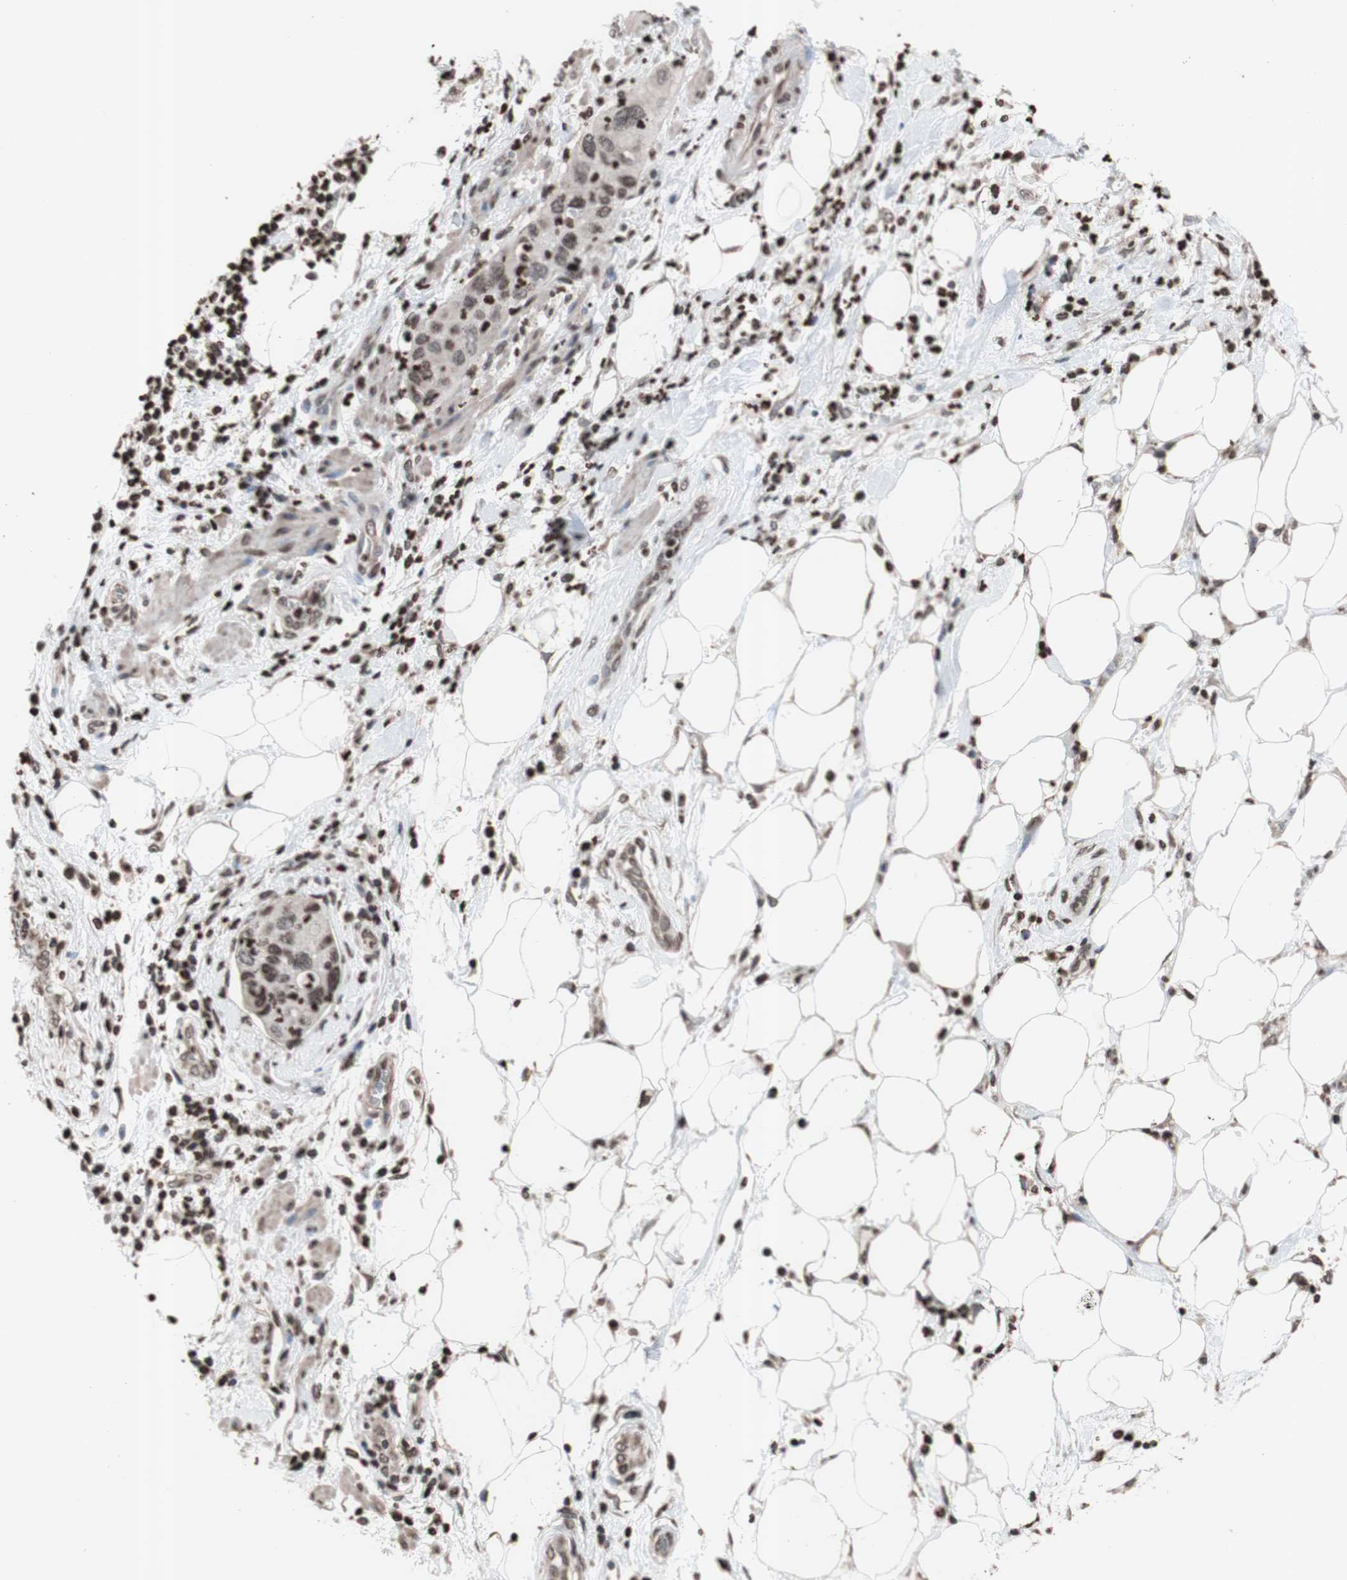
{"staining": {"intensity": "weak", "quantity": "25%-75%", "location": "cytoplasmic/membranous,nuclear"}, "tissue": "pancreatic cancer", "cell_type": "Tumor cells", "image_type": "cancer", "snomed": [{"axis": "morphology", "description": "Adenocarcinoma, NOS"}, {"axis": "topography", "description": "Pancreas"}], "caption": "High-power microscopy captured an IHC micrograph of pancreatic adenocarcinoma, revealing weak cytoplasmic/membranous and nuclear positivity in approximately 25%-75% of tumor cells.", "gene": "SNAI2", "patient": {"sex": "female", "age": 71}}